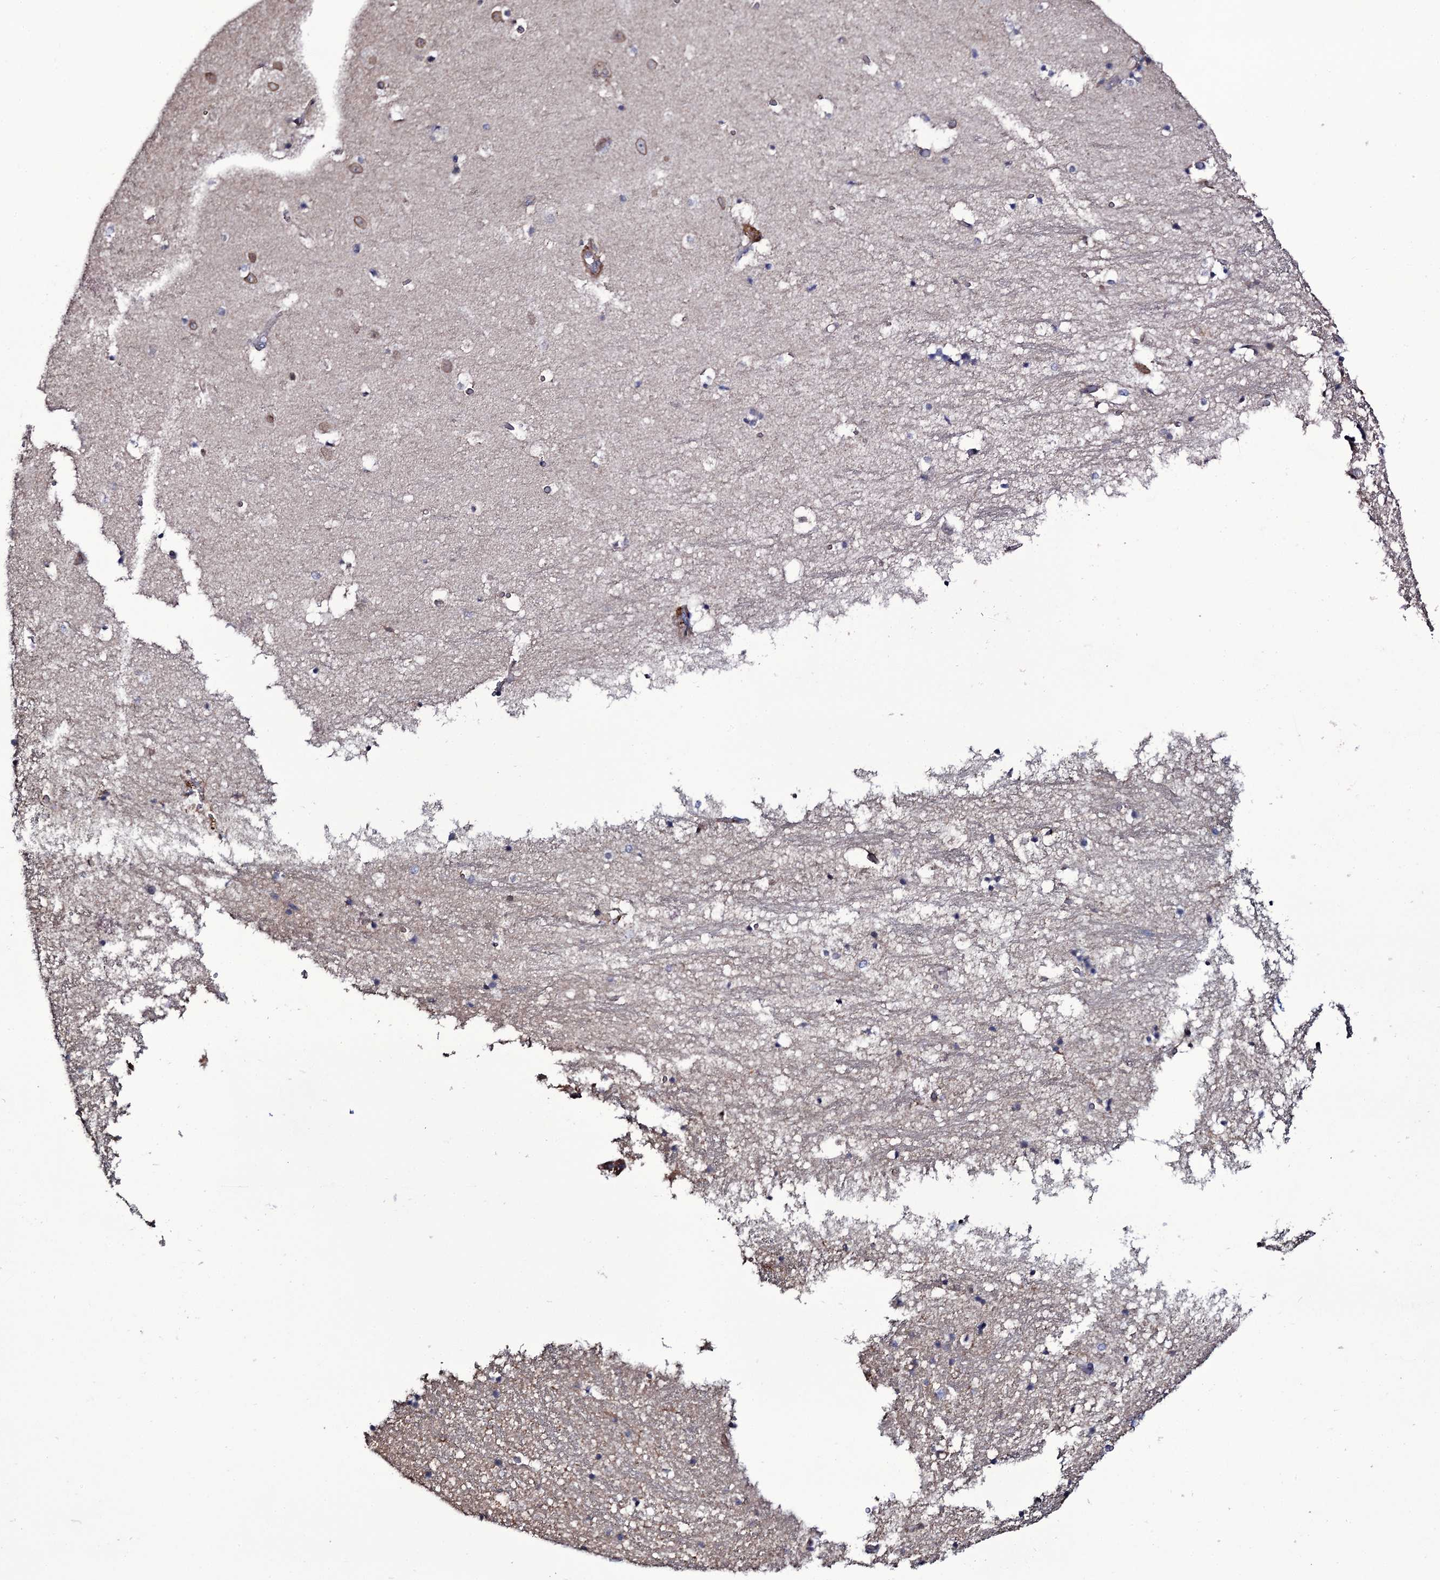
{"staining": {"intensity": "weak", "quantity": "<25%", "location": "cytoplasmic/membranous"}, "tissue": "hippocampus", "cell_type": "Glial cells", "image_type": "normal", "snomed": [{"axis": "morphology", "description": "Normal tissue, NOS"}, {"axis": "topography", "description": "Hippocampus"}], "caption": "An immunohistochemistry (IHC) image of normal hippocampus is shown. There is no staining in glial cells of hippocampus.", "gene": "TTC23", "patient": {"sex": "female", "age": 52}}